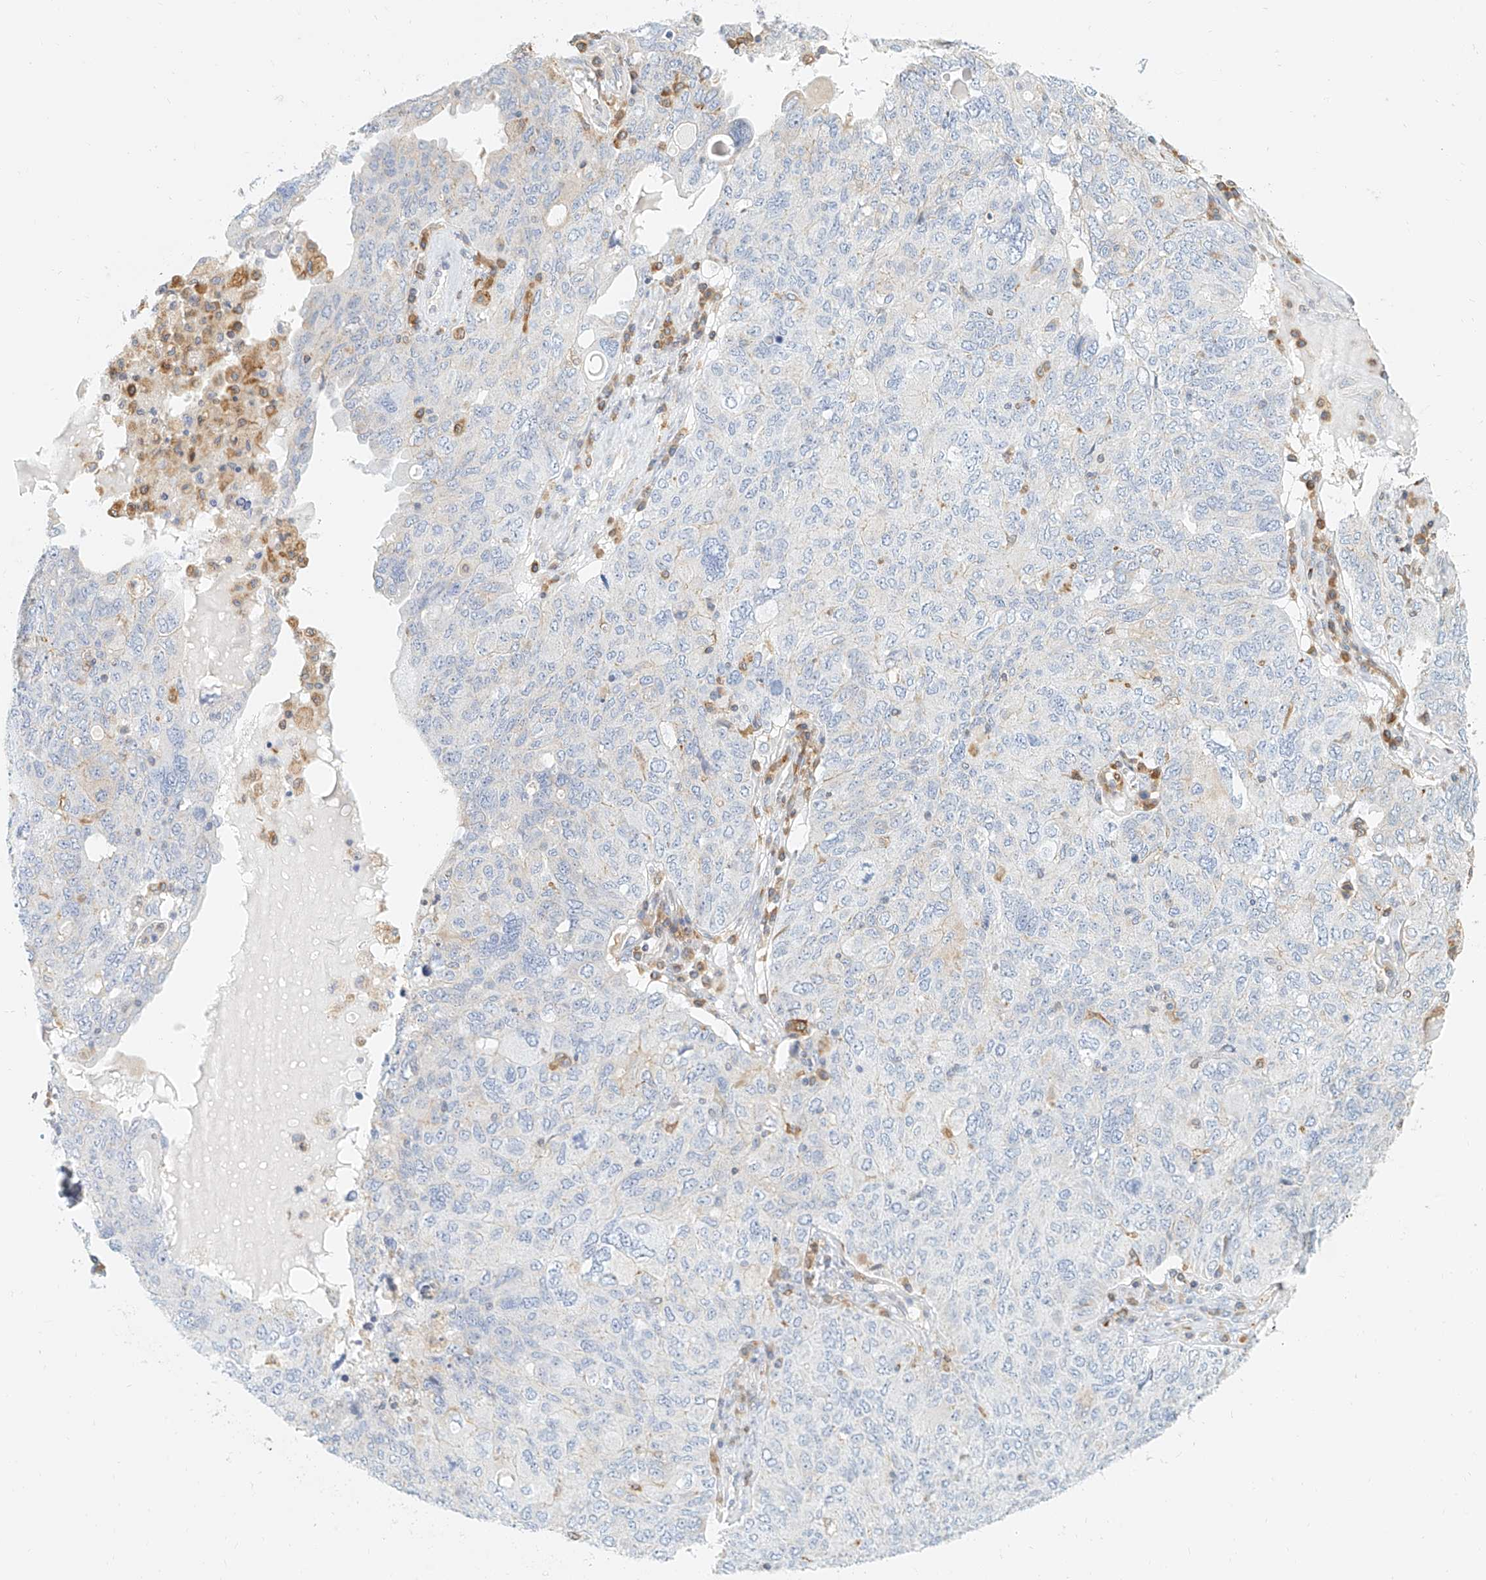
{"staining": {"intensity": "negative", "quantity": "none", "location": "none"}, "tissue": "ovarian cancer", "cell_type": "Tumor cells", "image_type": "cancer", "snomed": [{"axis": "morphology", "description": "Carcinoma, endometroid"}, {"axis": "topography", "description": "Ovary"}], "caption": "Tumor cells show no significant protein expression in ovarian cancer.", "gene": "DHRS7", "patient": {"sex": "female", "age": 62}}